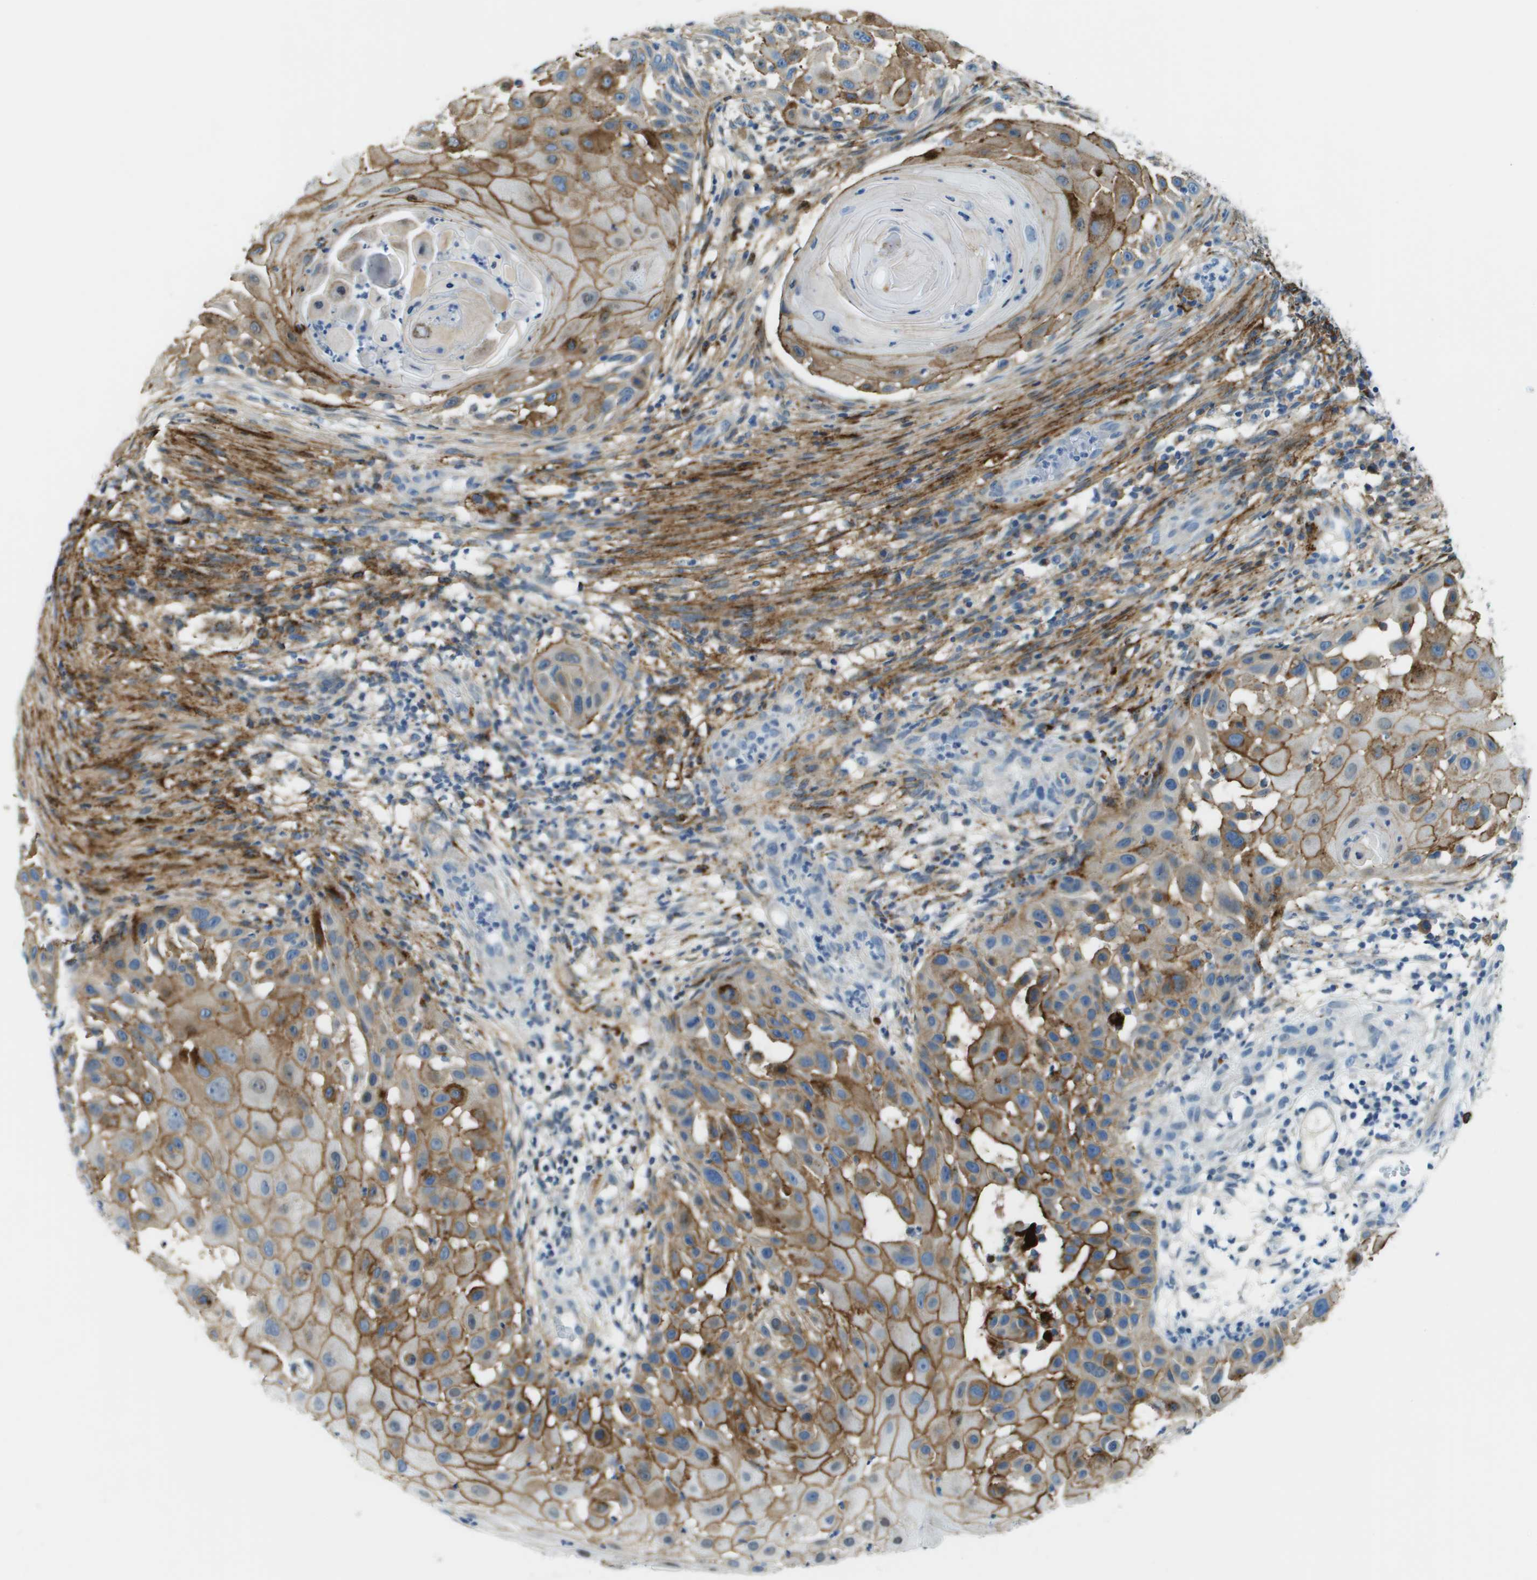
{"staining": {"intensity": "moderate", "quantity": ">75%", "location": "cytoplasmic/membranous"}, "tissue": "skin cancer", "cell_type": "Tumor cells", "image_type": "cancer", "snomed": [{"axis": "morphology", "description": "Squamous cell carcinoma, NOS"}, {"axis": "topography", "description": "Skin"}], "caption": "A histopathology image of human skin cancer (squamous cell carcinoma) stained for a protein shows moderate cytoplasmic/membranous brown staining in tumor cells.", "gene": "SDC1", "patient": {"sex": "female", "age": 44}}